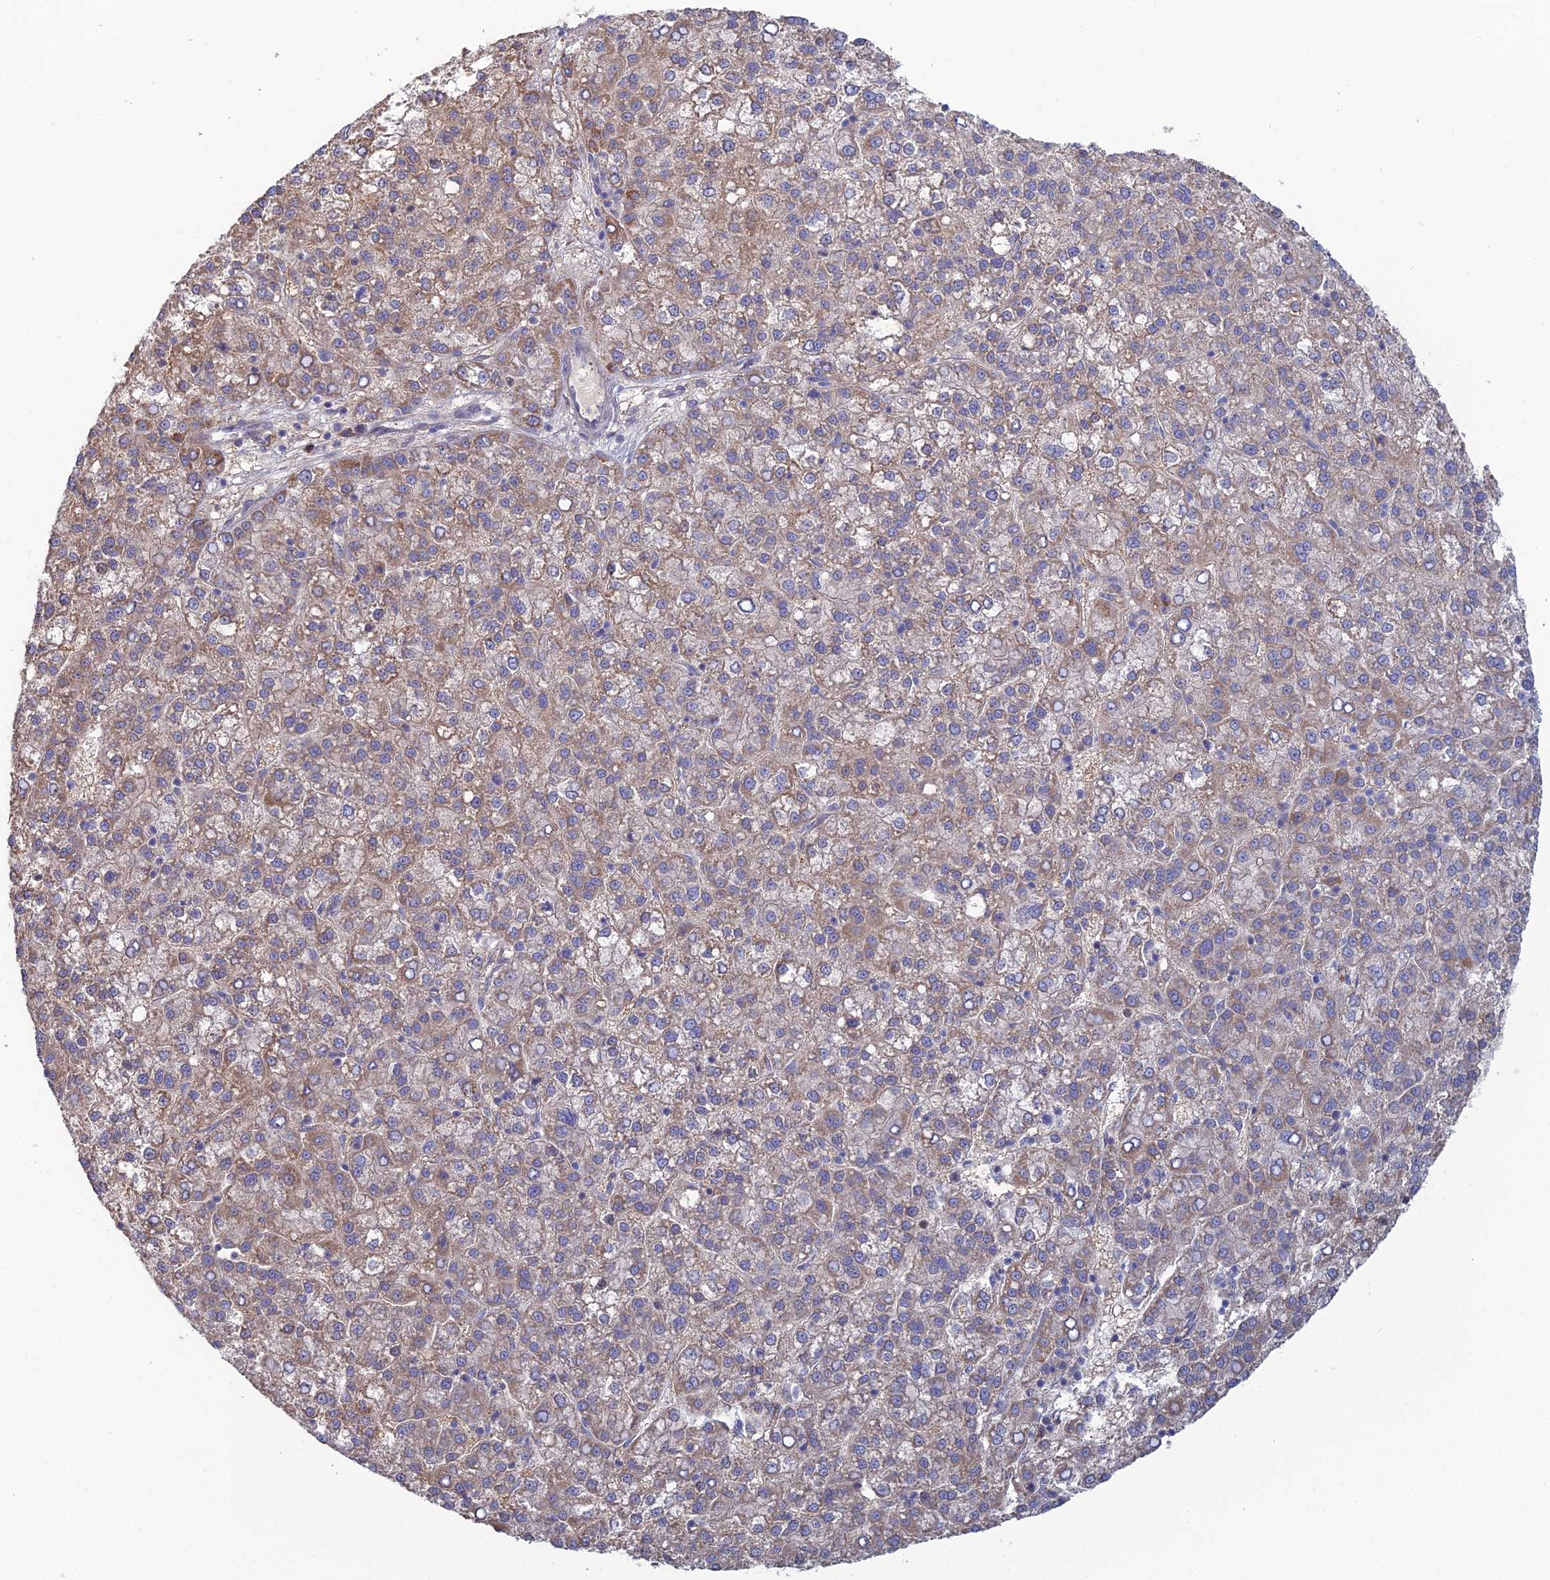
{"staining": {"intensity": "weak", "quantity": "25%-75%", "location": "cytoplasmic/membranous"}, "tissue": "liver cancer", "cell_type": "Tumor cells", "image_type": "cancer", "snomed": [{"axis": "morphology", "description": "Carcinoma, Hepatocellular, NOS"}, {"axis": "topography", "description": "Liver"}], "caption": "High-magnification brightfield microscopy of liver hepatocellular carcinoma stained with DAB (brown) and counterstained with hematoxylin (blue). tumor cells exhibit weak cytoplasmic/membranous expression is present in about25%-75% of cells.", "gene": "ARL16", "patient": {"sex": "female", "age": 58}}